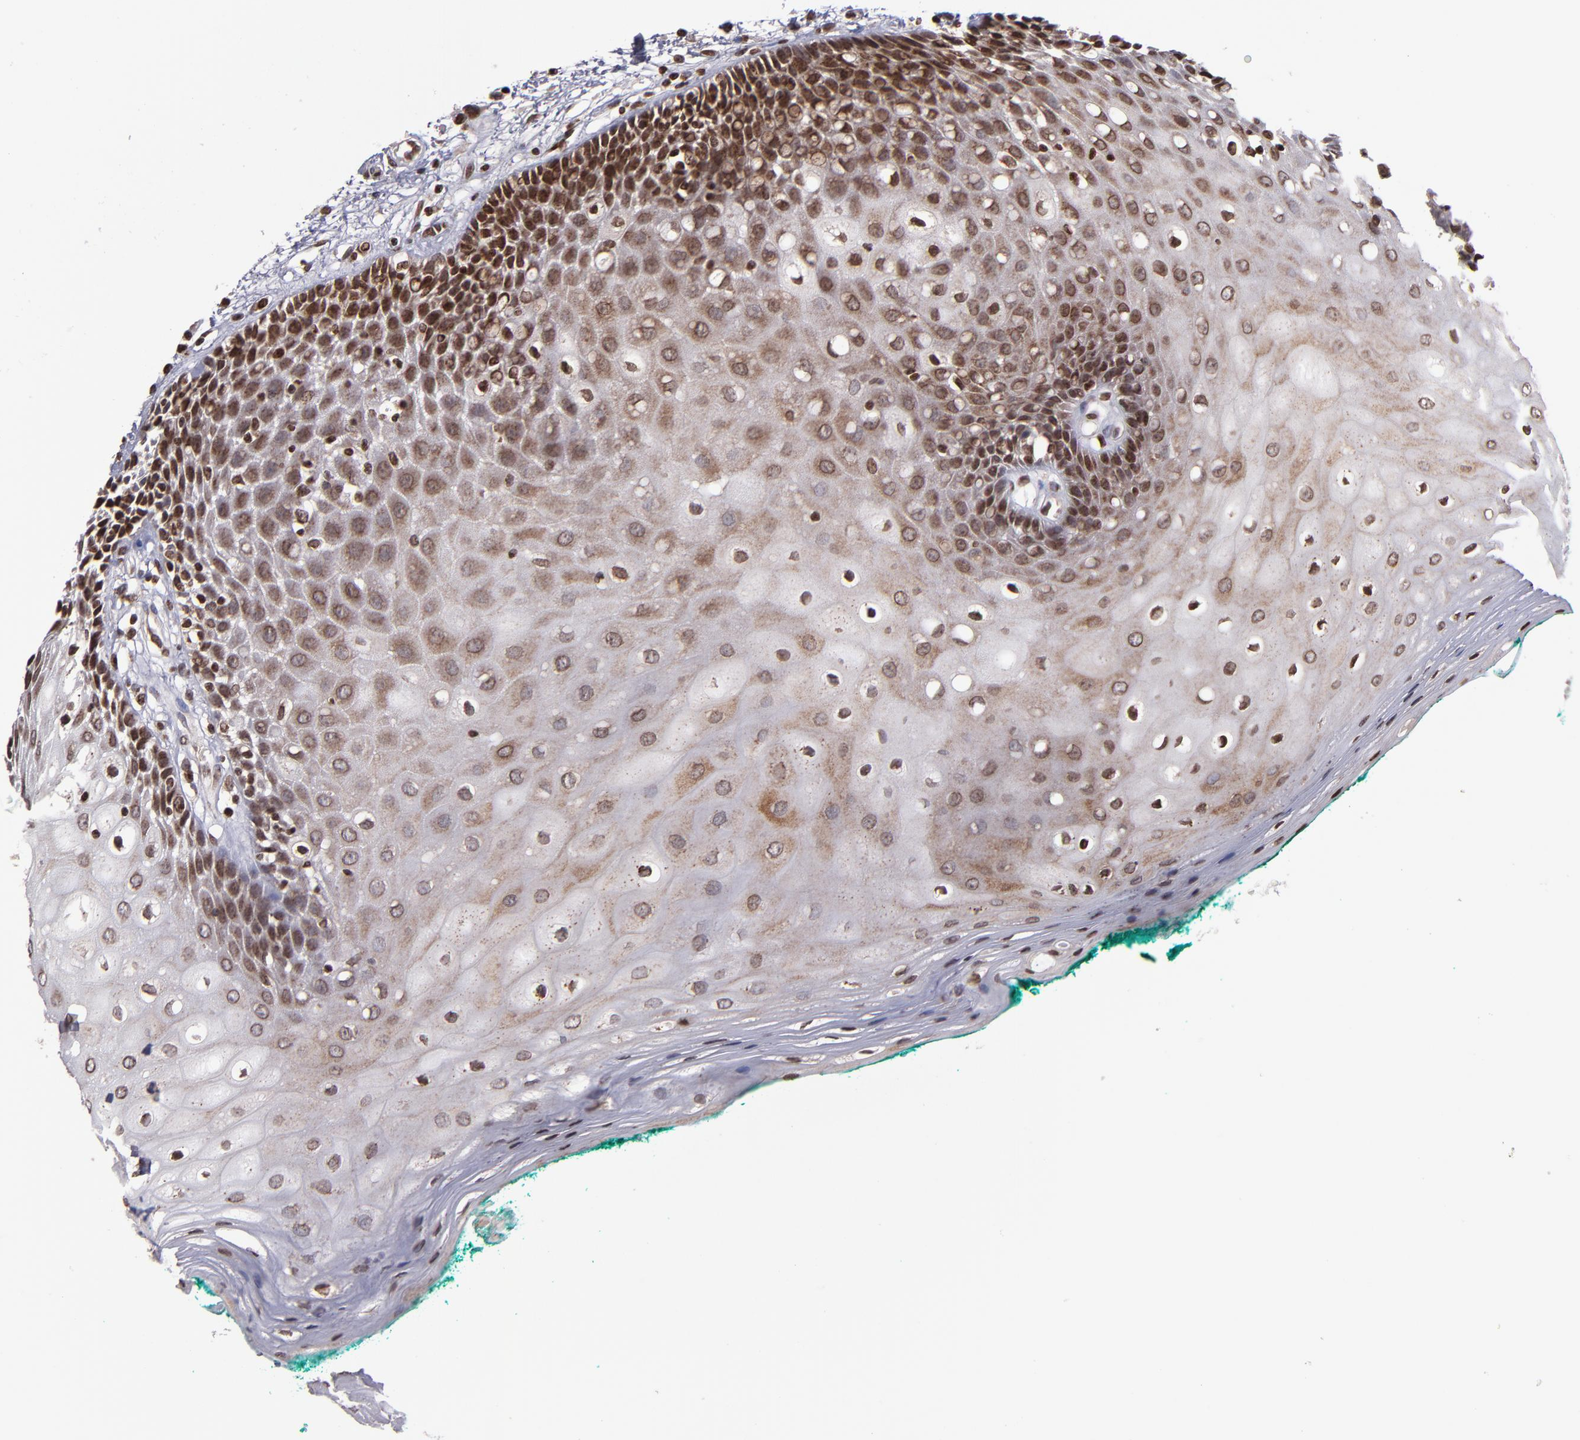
{"staining": {"intensity": "moderate", "quantity": ">75%", "location": "cytoplasmic/membranous,nuclear"}, "tissue": "oral mucosa", "cell_type": "Squamous epithelial cells", "image_type": "normal", "snomed": [{"axis": "morphology", "description": "Normal tissue, NOS"}, {"axis": "morphology", "description": "Squamous cell carcinoma, NOS"}, {"axis": "topography", "description": "Skeletal muscle"}, {"axis": "topography", "description": "Oral tissue"}, {"axis": "topography", "description": "Head-Neck"}], "caption": "DAB immunohistochemical staining of normal oral mucosa reveals moderate cytoplasmic/membranous,nuclear protein expression in approximately >75% of squamous epithelial cells. Using DAB (brown) and hematoxylin (blue) stains, captured at high magnification using brightfield microscopy.", "gene": "CSDC2", "patient": {"sex": "female", "age": 84}}